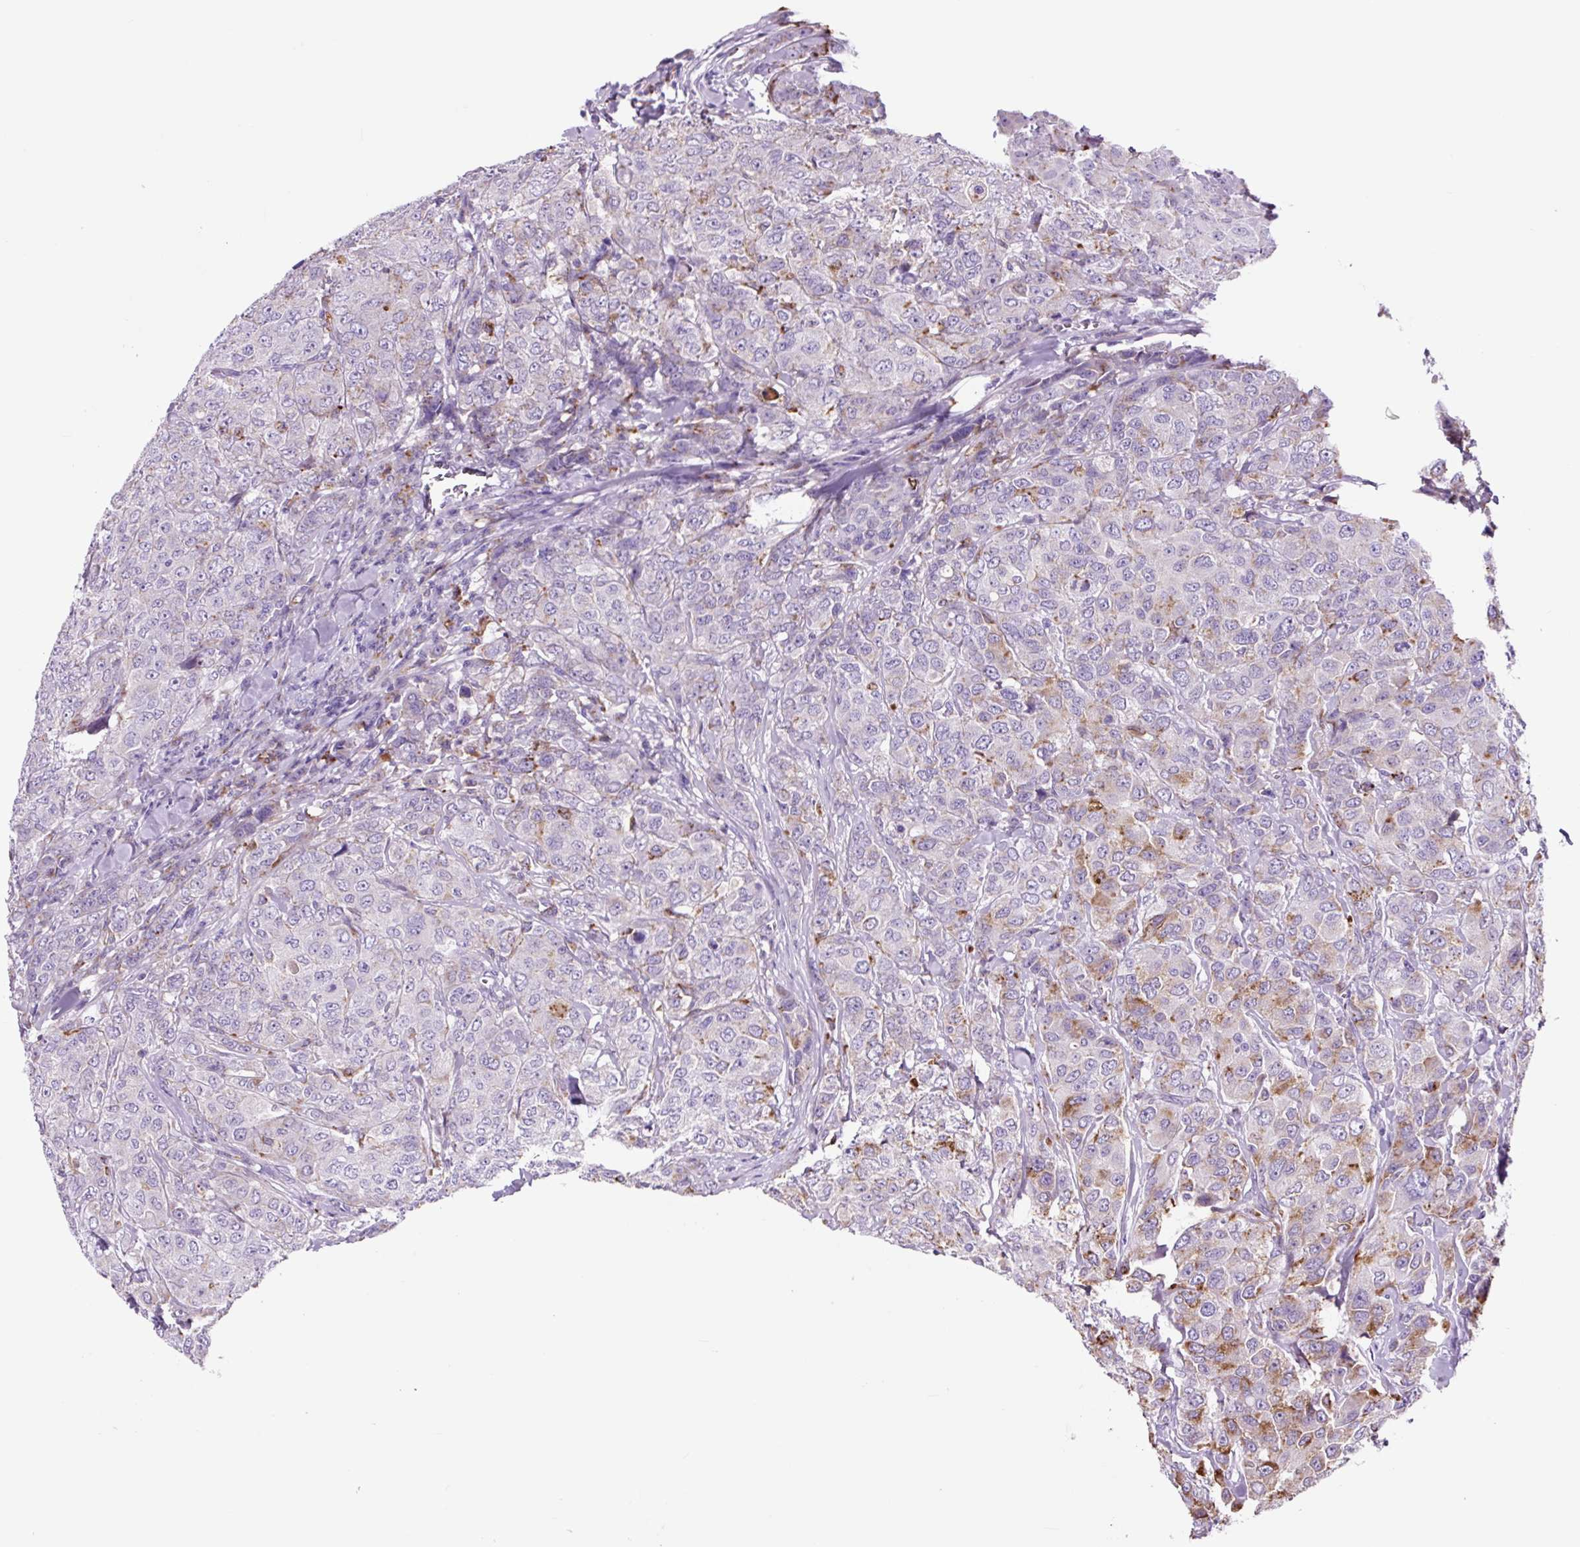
{"staining": {"intensity": "weak", "quantity": "<25%", "location": "cytoplasmic/membranous"}, "tissue": "breast cancer", "cell_type": "Tumor cells", "image_type": "cancer", "snomed": [{"axis": "morphology", "description": "Duct carcinoma"}, {"axis": "topography", "description": "Breast"}], "caption": "Tumor cells are negative for protein expression in human breast cancer.", "gene": "LCN10", "patient": {"sex": "female", "age": 43}}